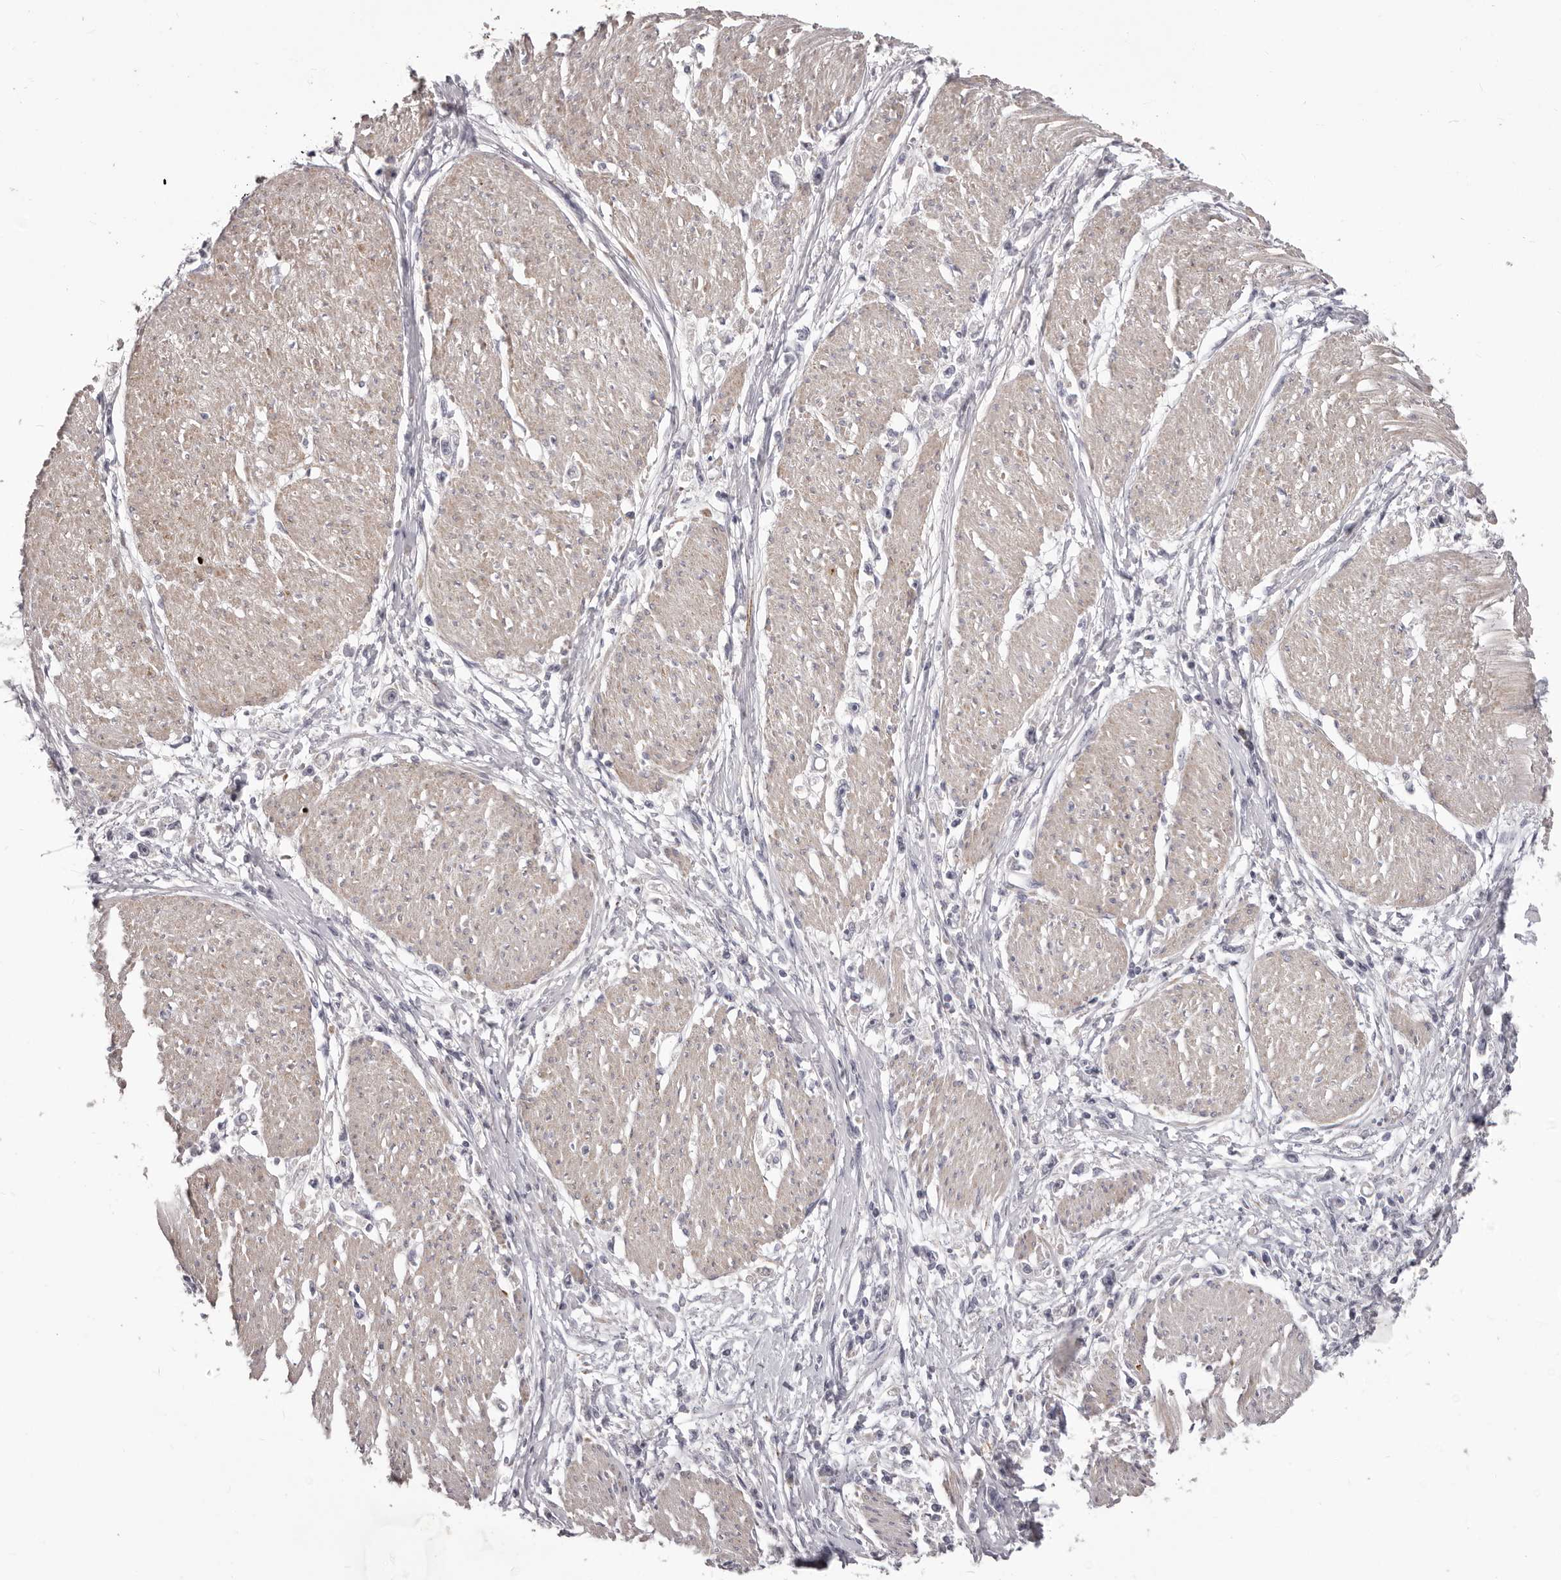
{"staining": {"intensity": "negative", "quantity": "none", "location": "none"}, "tissue": "stomach cancer", "cell_type": "Tumor cells", "image_type": "cancer", "snomed": [{"axis": "morphology", "description": "Adenocarcinoma, NOS"}, {"axis": "topography", "description": "Stomach"}], "caption": "The immunohistochemistry (IHC) histopathology image has no significant expression in tumor cells of stomach adenocarcinoma tissue.", "gene": "PRMT2", "patient": {"sex": "female", "age": 59}}